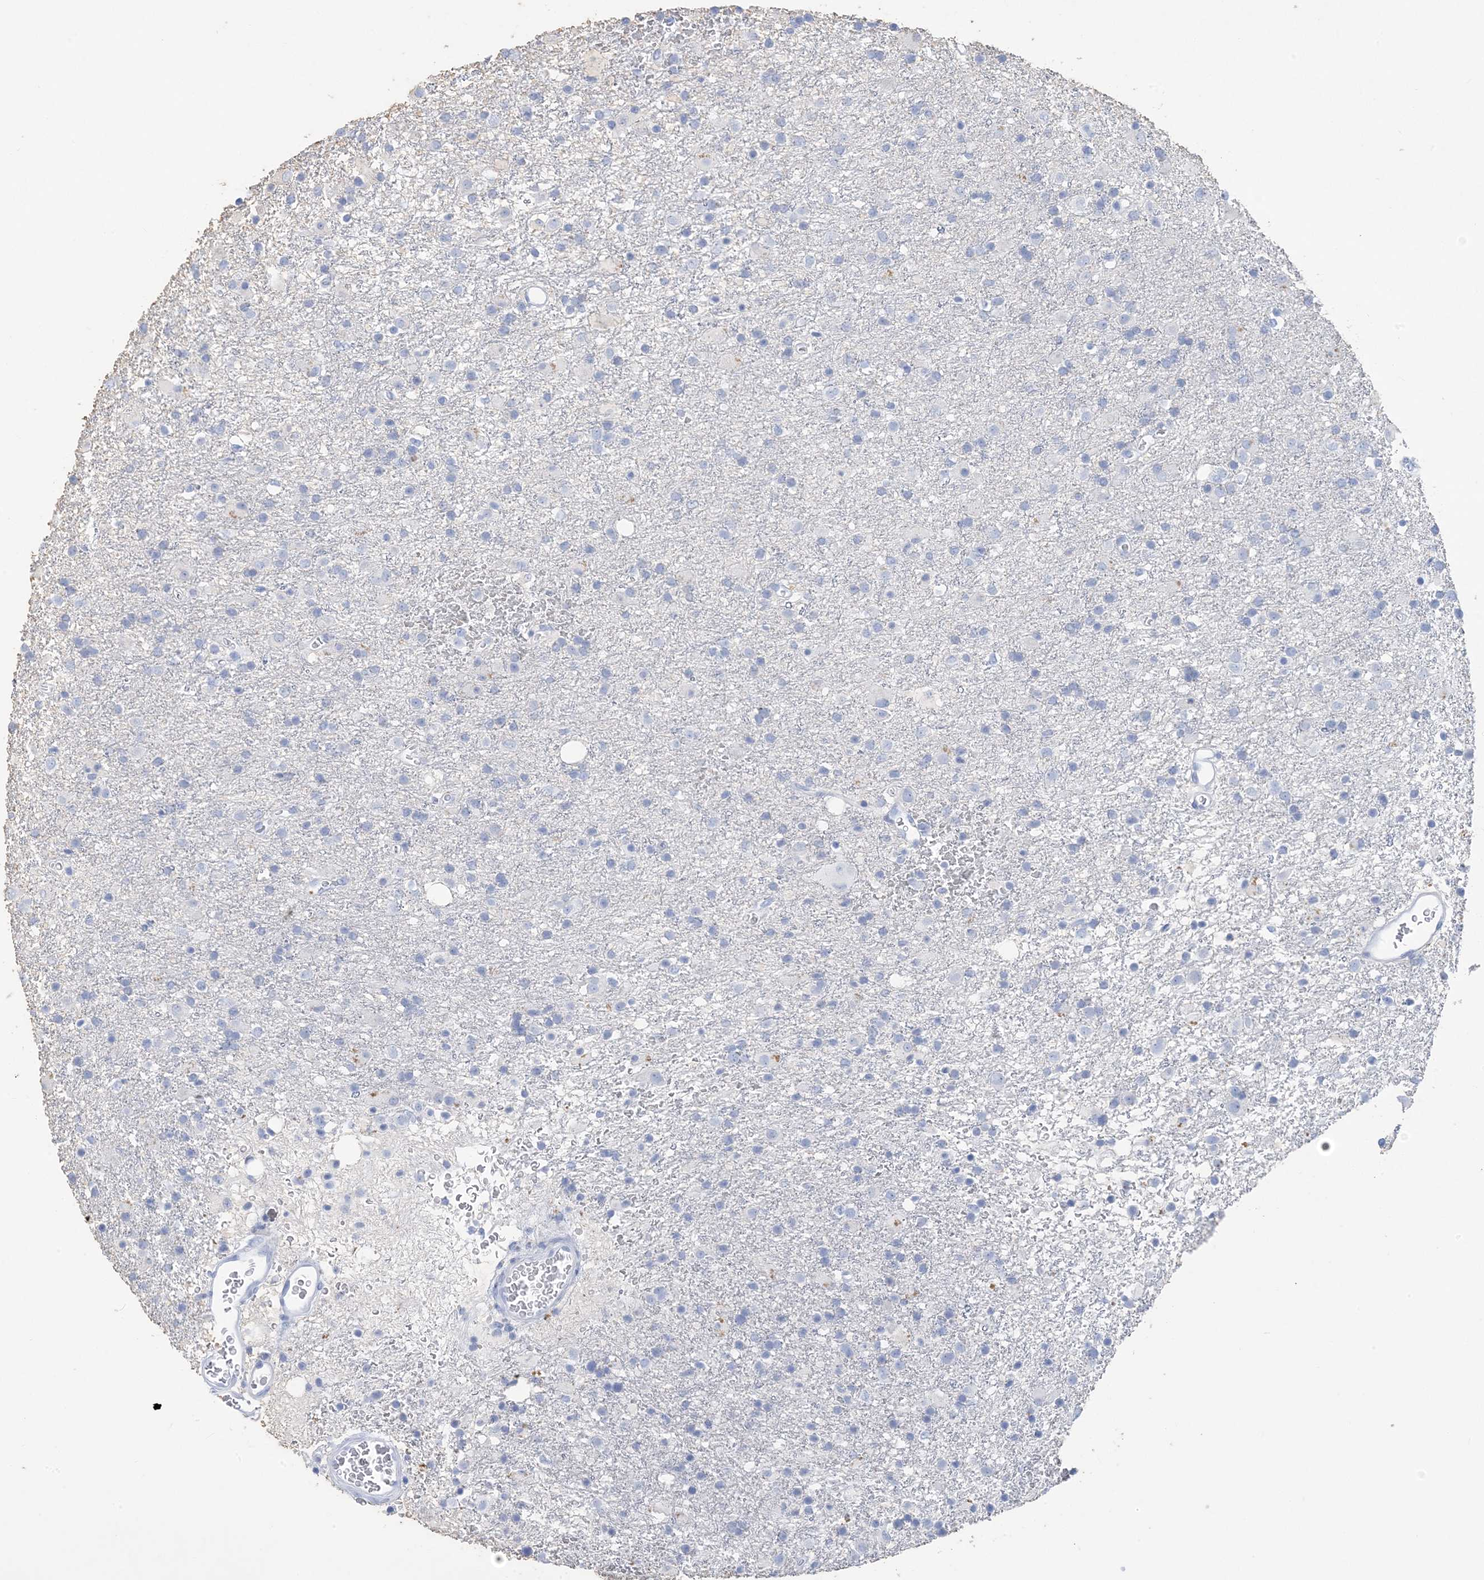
{"staining": {"intensity": "negative", "quantity": "none", "location": "none"}, "tissue": "glioma", "cell_type": "Tumor cells", "image_type": "cancer", "snomed": [{"axis": "morphology", "description": "Glioma, malignant, Low grade"}, {"axis": "topography", "description": "Brain"}], "caption": "This is an immunohistochemistry photomicrograph of human glioma. There is no staining in tumor cells.", "gene": "SH3YL1", "patient": {"sex": "male", "age": 65}}